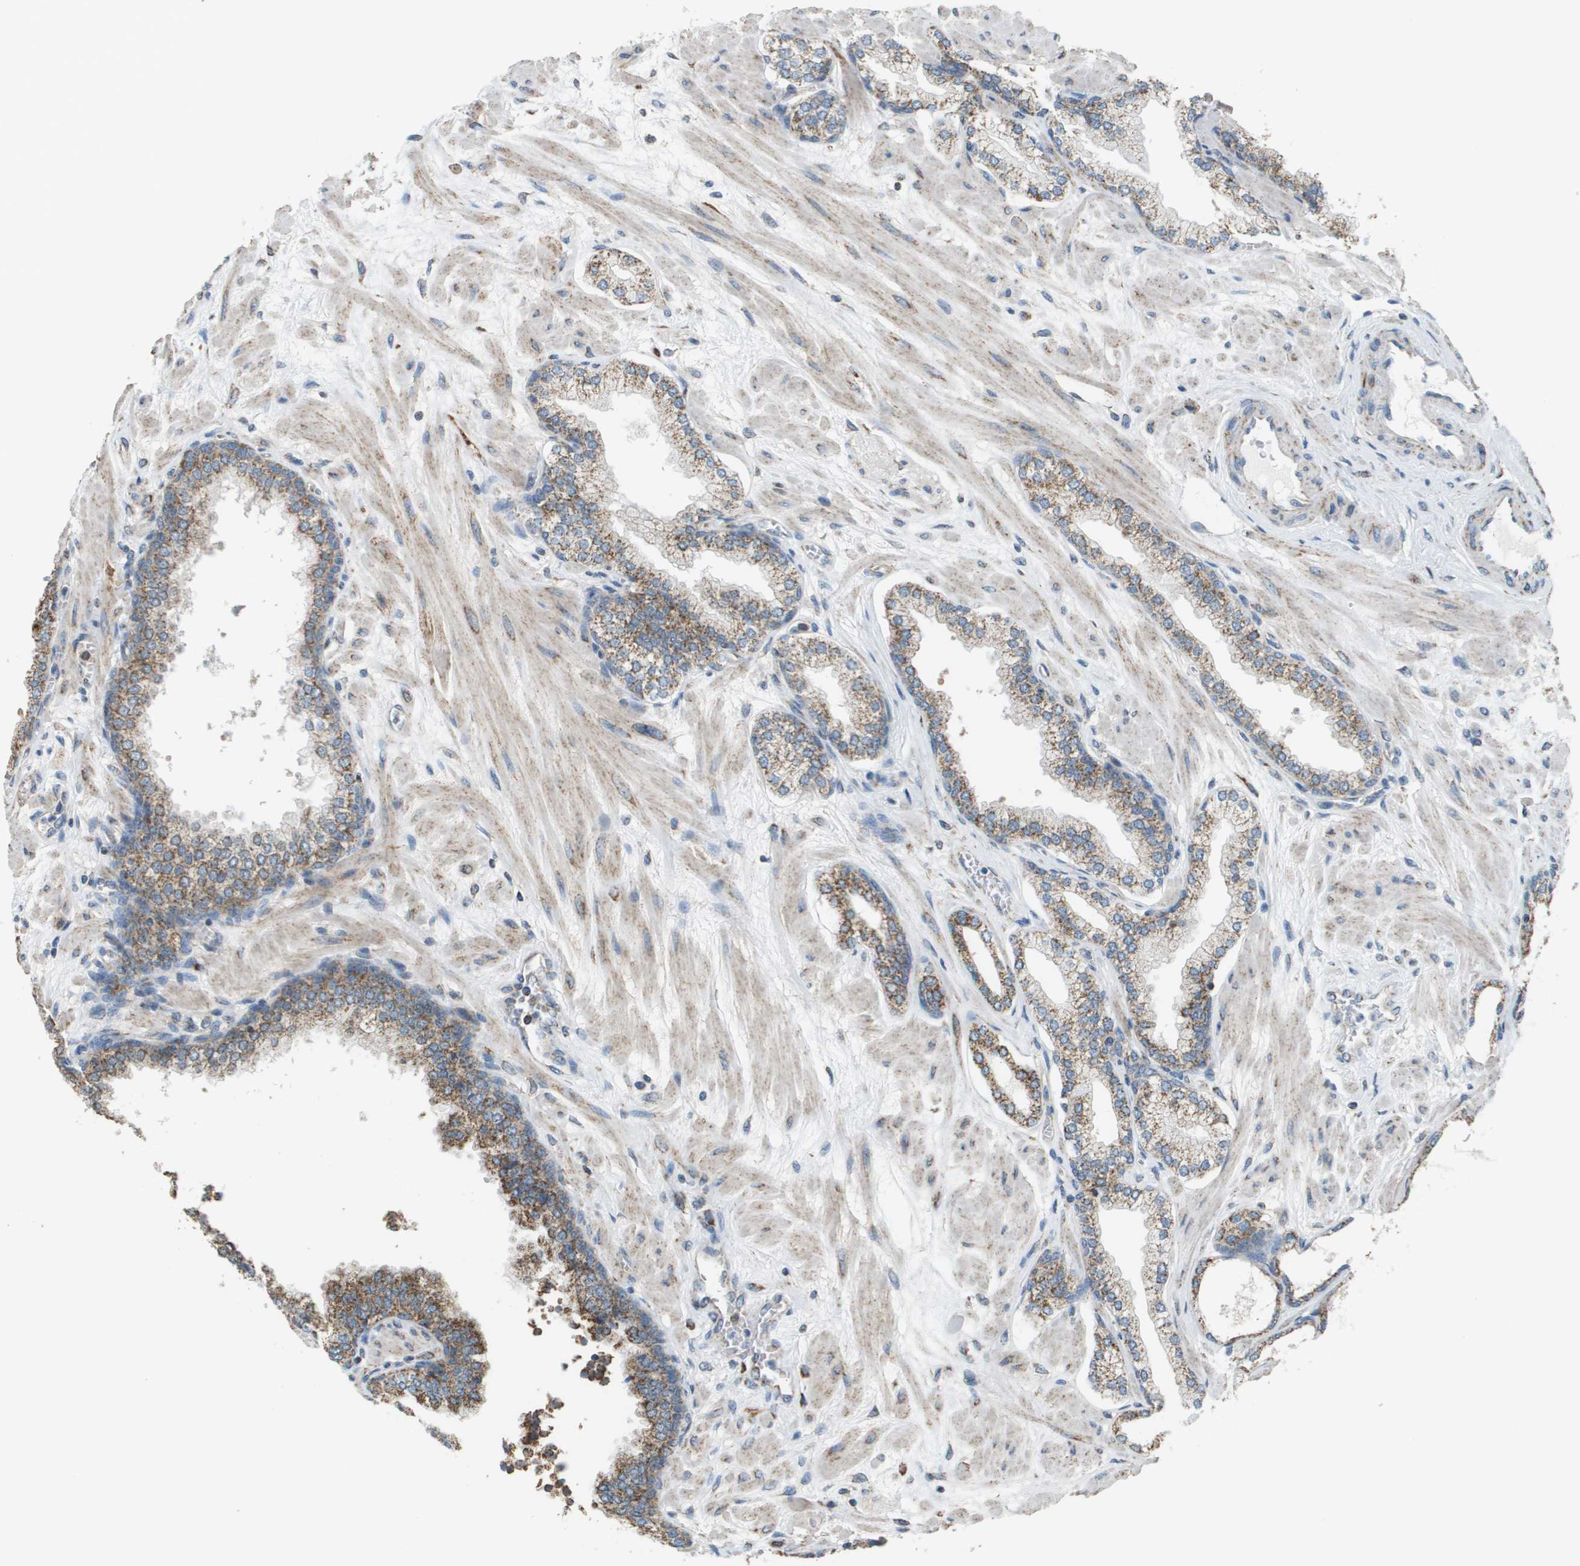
{"staining": {"intensity": "weak", "quantity": ">75%", "location": "cytoplasmic/membranous"}, "tissue": "prostate", "cell_type": "Glandular cells", "image_type": "normal", "snomed": [{"axis": "morphology", "description": "Normal tissue, NOS"}, {"axis": "morphology", "description": "Urothelial carcinoma, Low grade"}, {"axis": "topography", "description": "Urinary bladder"}, {"axis": "topography", "description": "Prostate"}], "caption": "IHC staining of unremarkable prostate, which shows low levels of weak cytoplasmic/membranous positivity in approximately >75% of glandular cells indicating weak cytoplasmic/membranous protein staining. The staining was performed using DAB (brown) for protein detection and nuclei were counterstained in hematoxylin (blue).", "gene": "FH", "patient": {"sex": "male", "age": 60}}